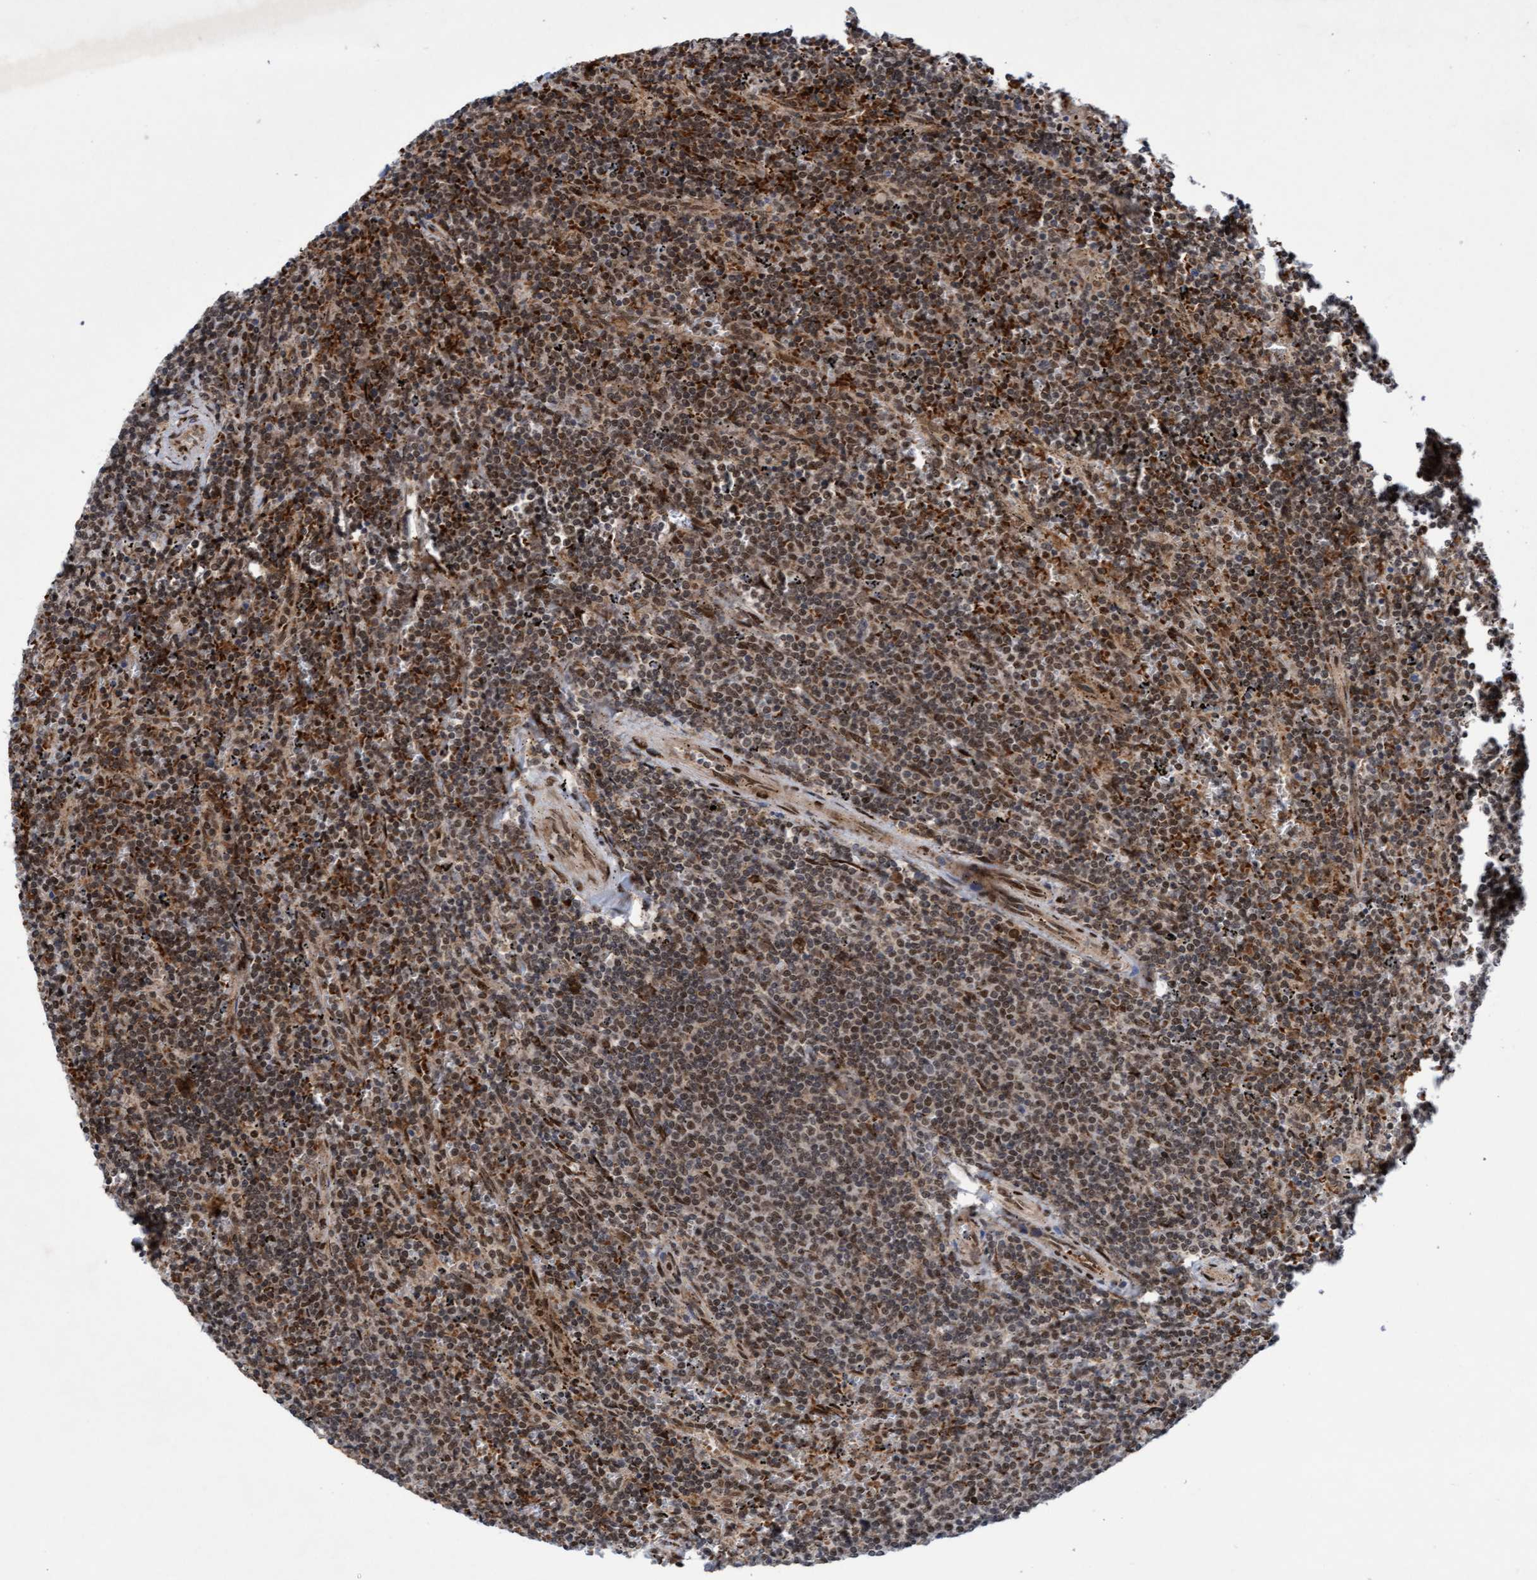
{"staining": {"intensity": "moderate", "quantity": ">75%", "location": "cytoplasmic/membranous,nuclear"}, "tissue": "lymphoma", "cell_type": "Tumor cells", "image_type": "cancer", "snomed": [{"axis": "morphology", "description": "Malignant lymphoma, non-Hodgkin's type, Low grade"}, {"axis": "topography", "description": "Spleen"}], "caption": "A high-resolution histopathology image shows immunohistochemistry (IHC) staining of low-grade malignant lymphoma, non-Hodgkin's type, which exhibits moderate cytoplasmic/membranous and nuclear expression in approximately >75% of tumor cells.", "gene": "TANC2", "patient": {"sex": "female", "age": 50}}